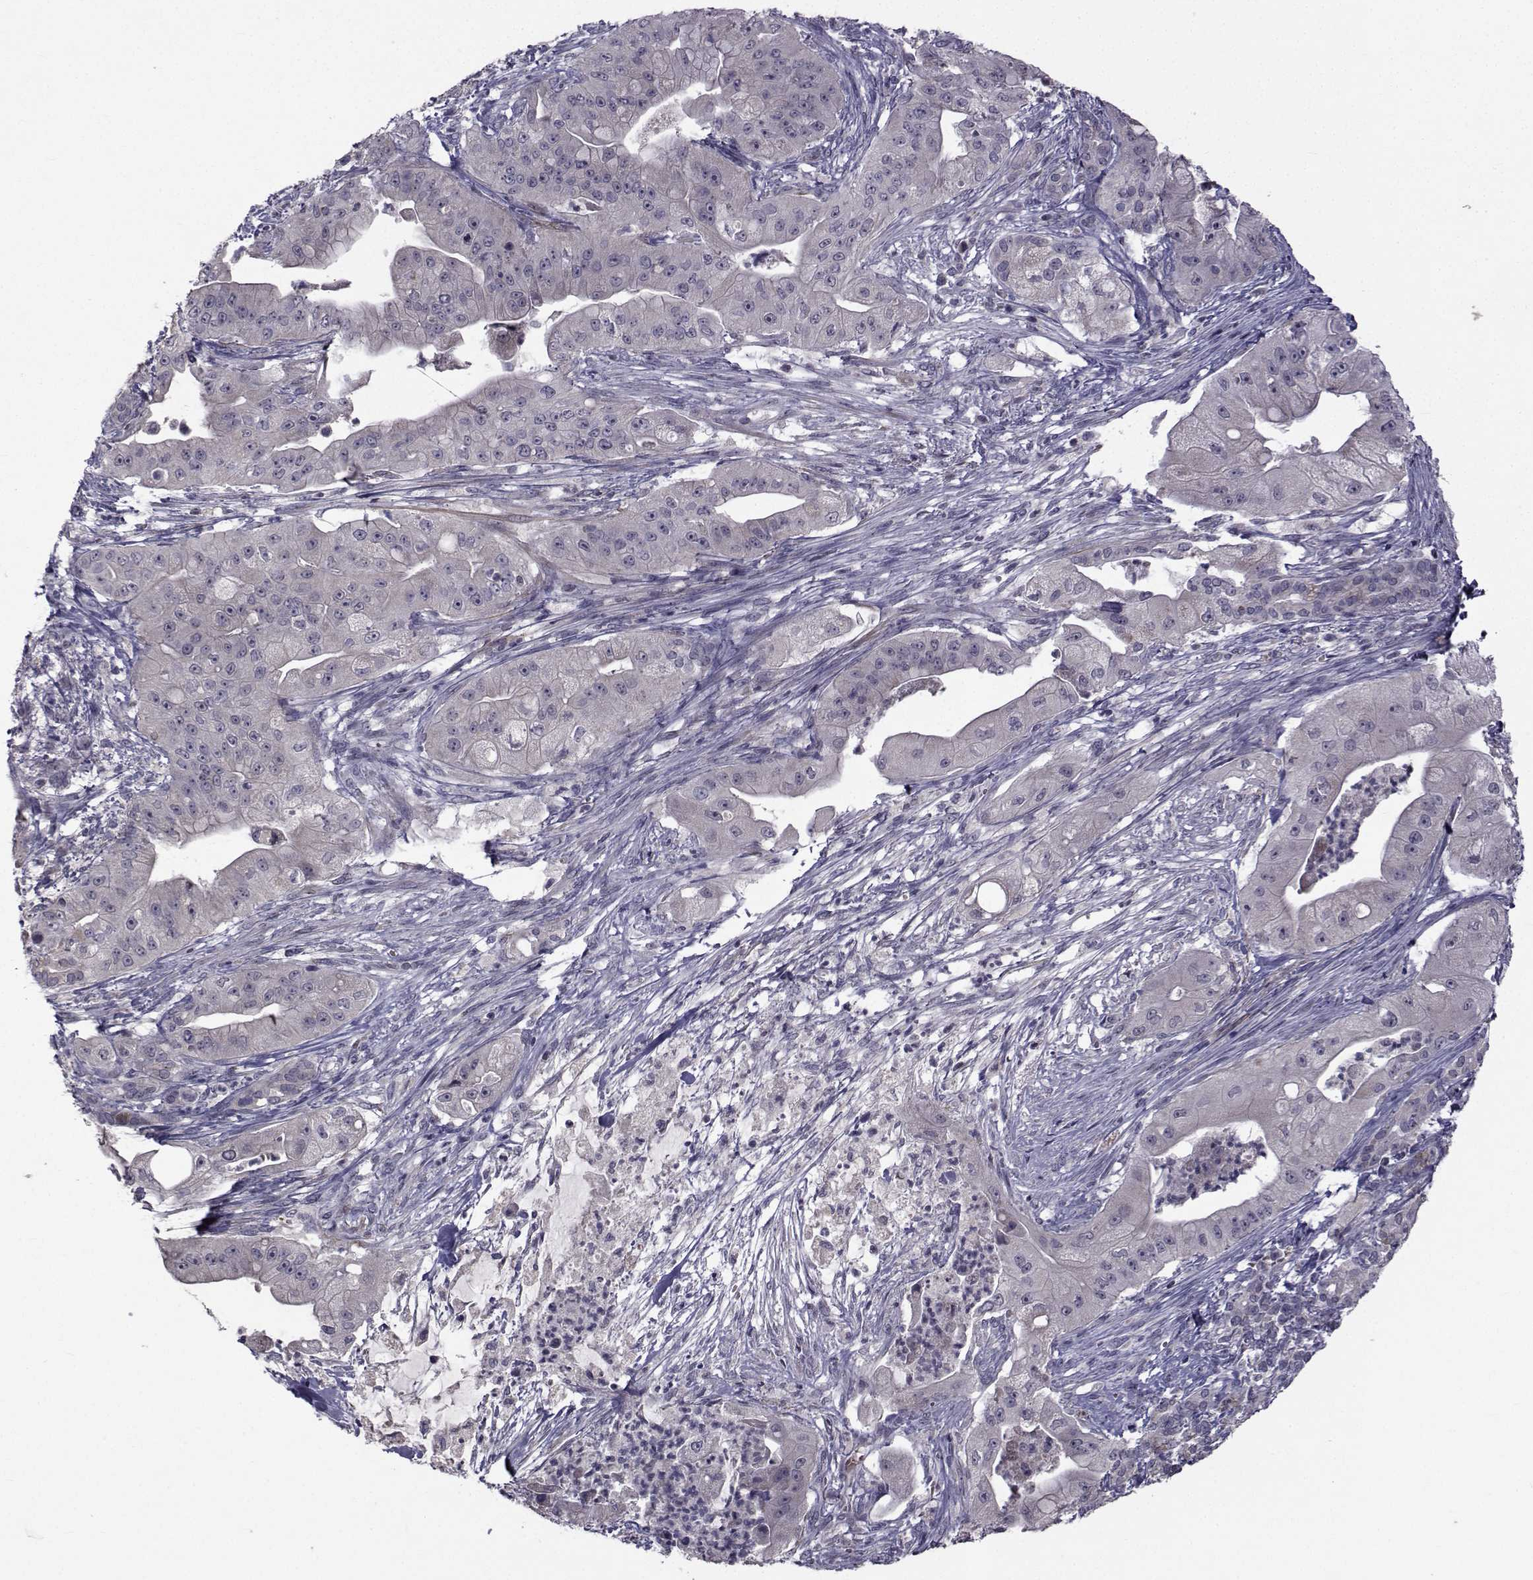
{"staining": {"intensity": "negative", "quantity": "none", "location": "none"}, "tissue": "pancreatic cancer", "cell_type": "Tumor cells", "image_type": "cancer", "snomed": [{"axis": "morphology", "description": "Normal tissue, NOS"}, {"axis": "morphology", "description": "Inflammation, NOS"}, {"axis": "morphology", "description": "Adenocarcinoma, NOS"}, {"axis": "topography", "description": "Pancreas"}], "caption": "IHC histopathology image of human adenocarcinoma (pancreatic) stained for a protein (brown), which exhibits no positivity in tumor cells.", "gene": "FDXR", "patient": {"sex": "male", "age": 57}}